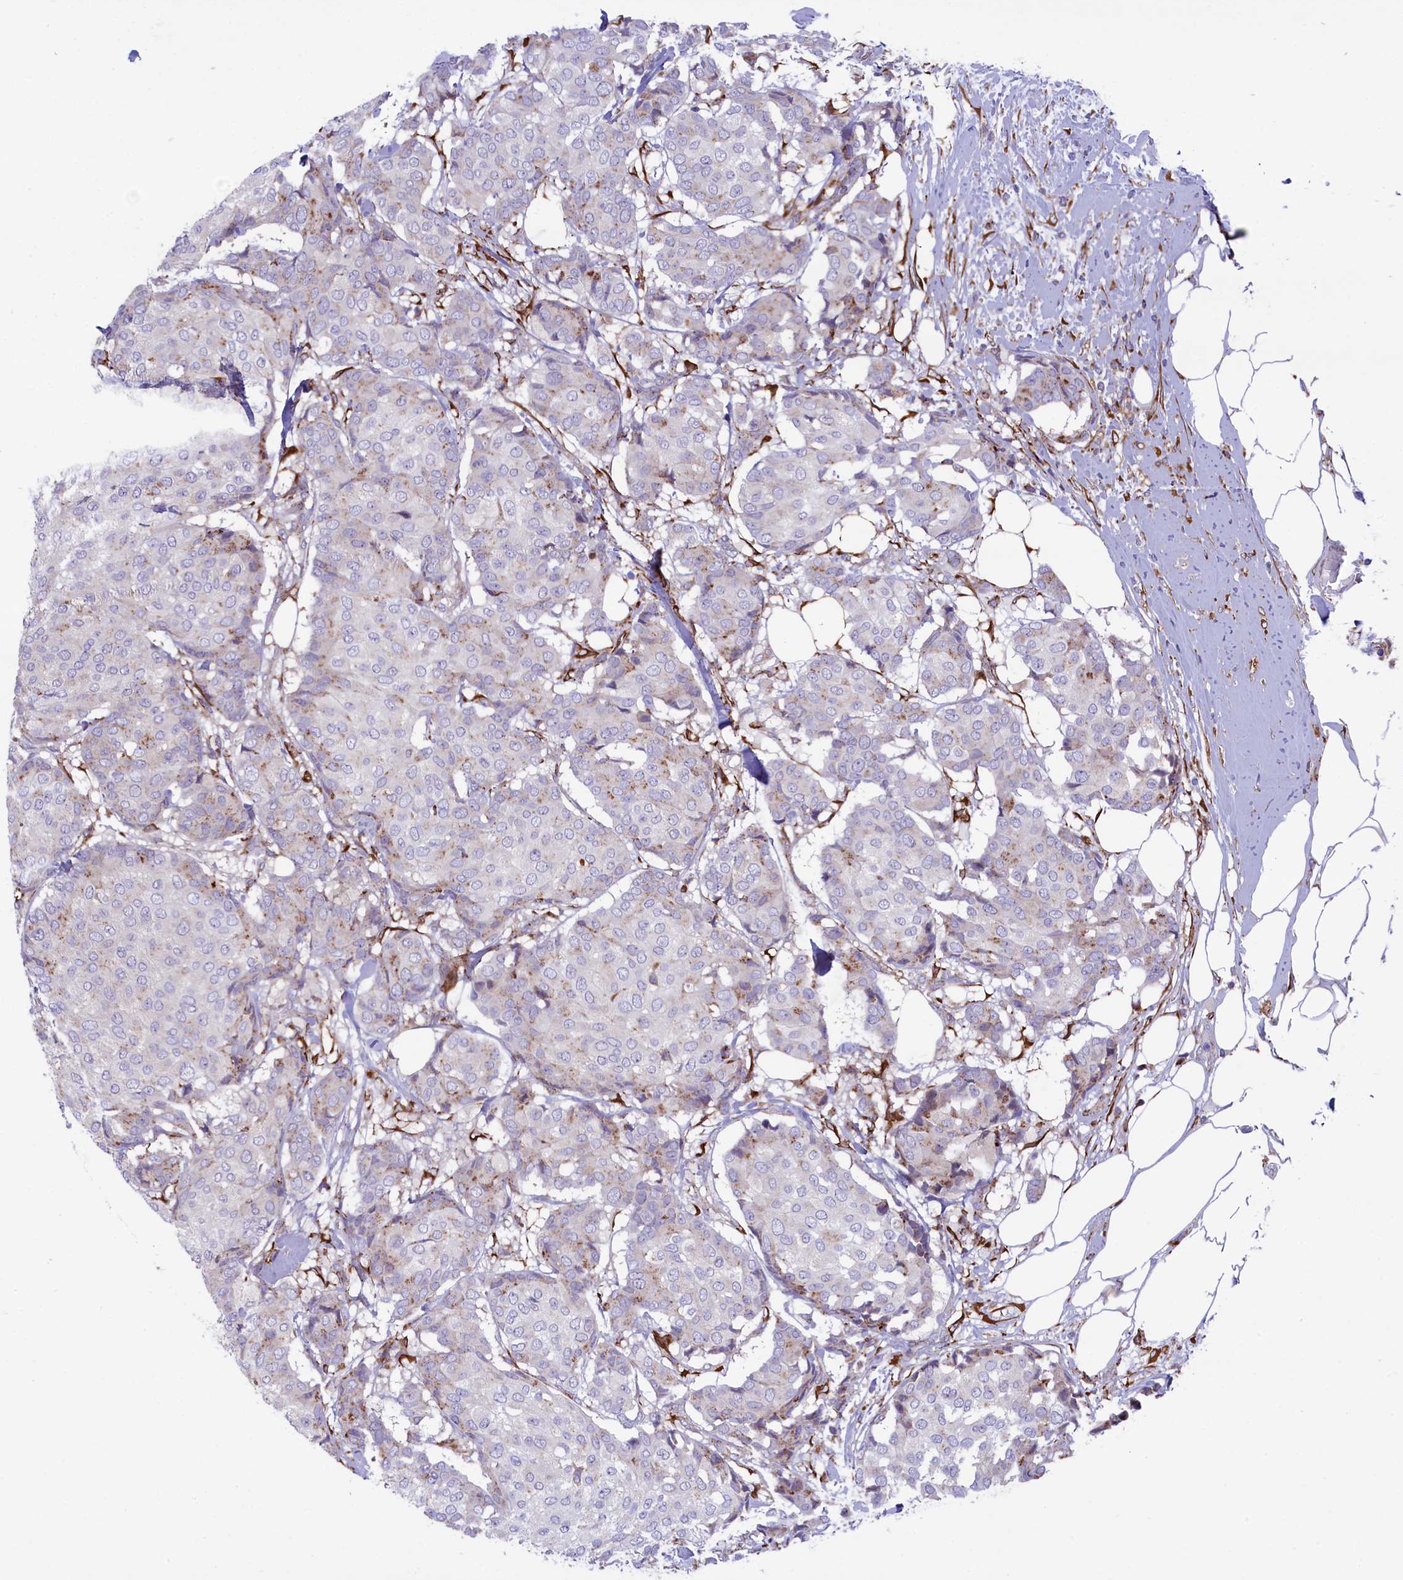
{"staining": {"intensity": "negative", "quantity": "none", "location": "none"}, "tissue": "breast cancer", "cell_type": "Tumor cells", "image_type": "cancer", "snomed": [{"axis": "morphology", "description": "Duct carcinoma"}, {"axis": "topography", "description": "Breast"}], "caption": "Immunohistochemistry photomicrograph of neoplastic tissue: breast cancer stained with DAB shows no significant protein staining in tumor cells.", "gene": "MAN2B1", "patient": {"sex": "female", "age": 75}}